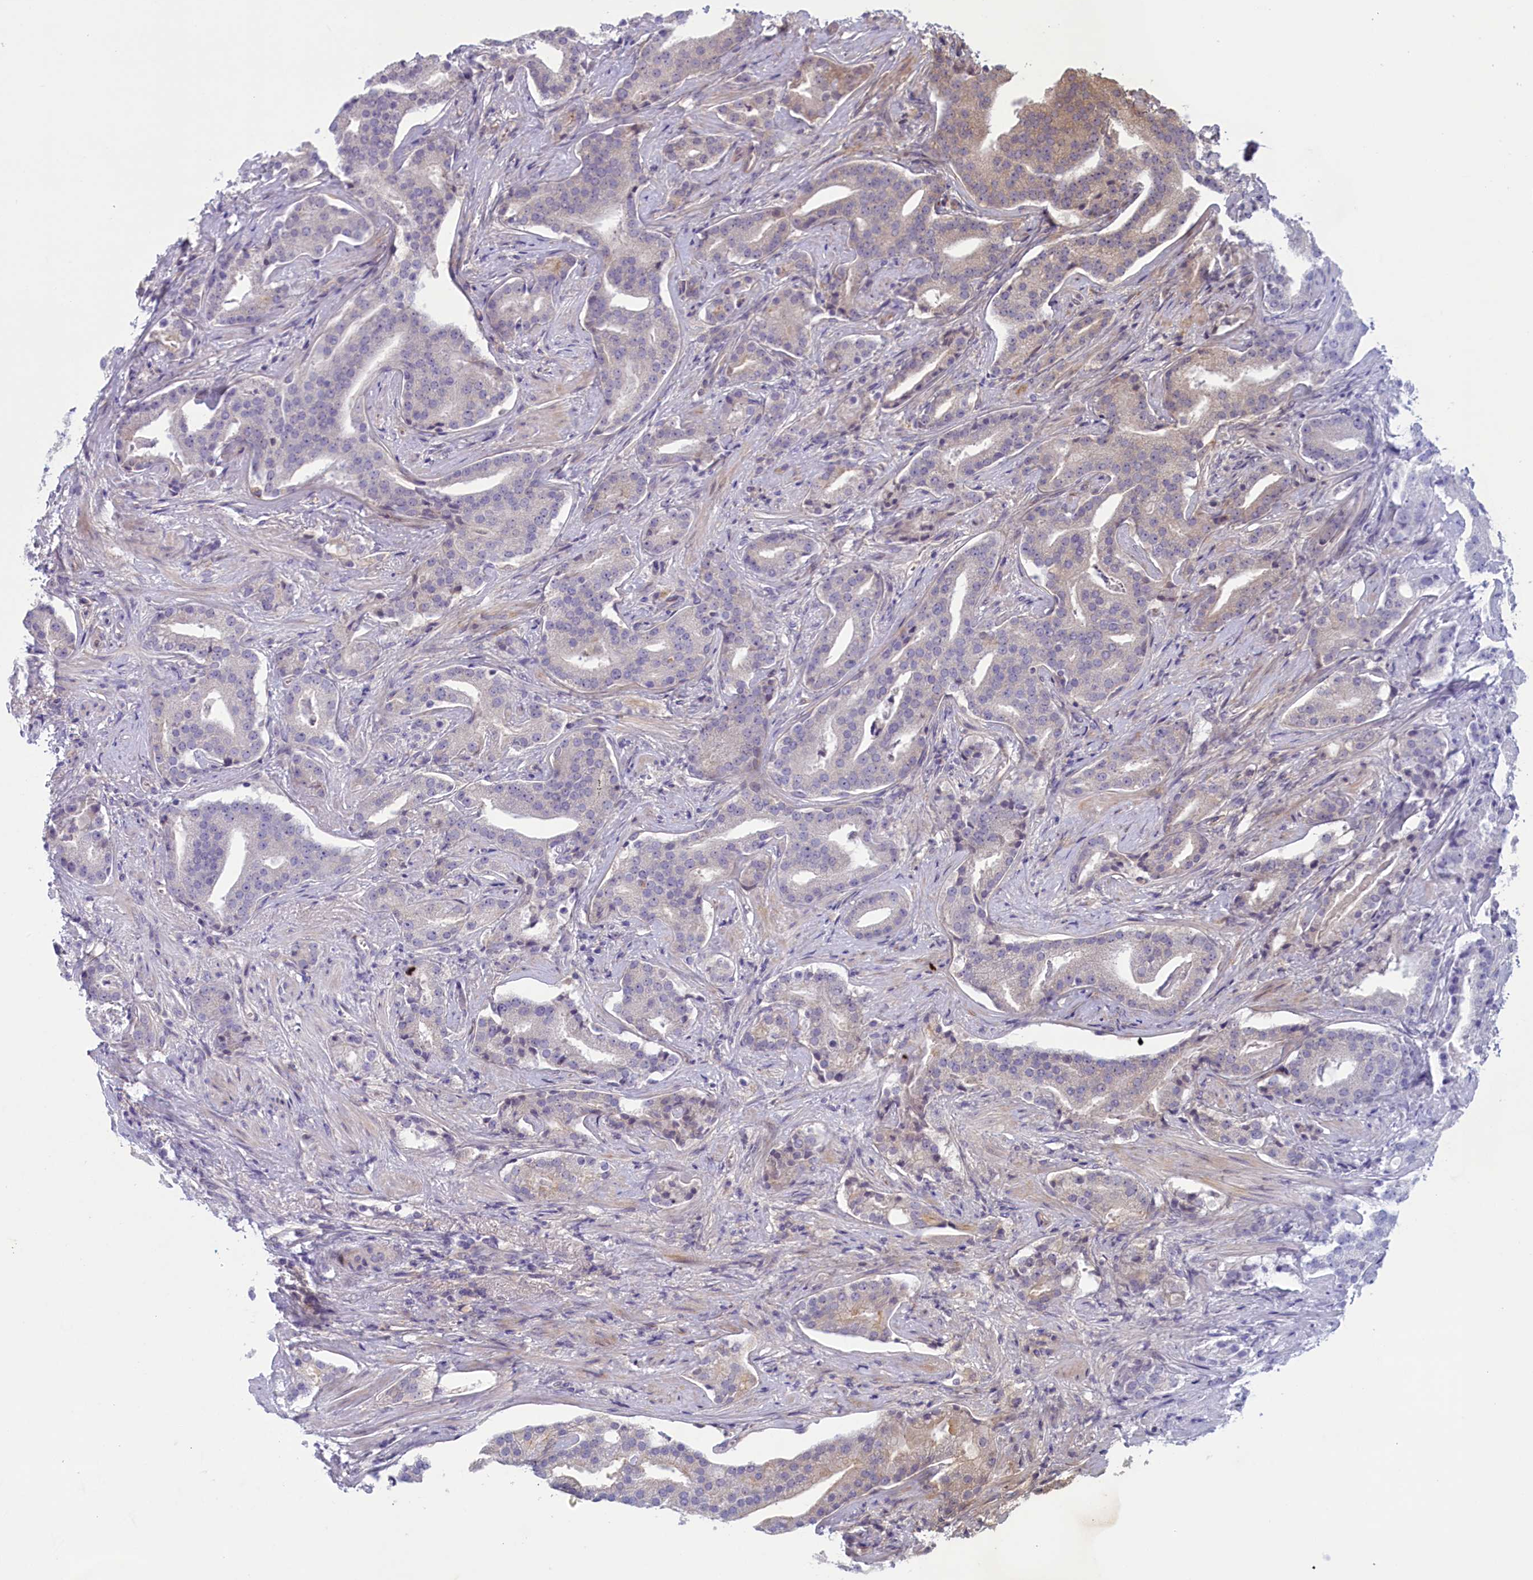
{"staining": {"intensity": "weak", "quantity": "<25%", "location": "cytoplasmic/membranous"}, "tissue": "prostate cancer", "cell_type": "Tumor cells", "image_type": "cancer", "snomed": [{"axis": "morphology", "description": "Adenocarcinoma, Low grade"}, {"axis": "topography", "description": "Prostate"}], "caption": "Prostate cancer was stained to show a protein in brown. There is no significant staining in tumor cells.", "gene": "PLEKHG6", "patient": {"sex": "male", "age": 67}}